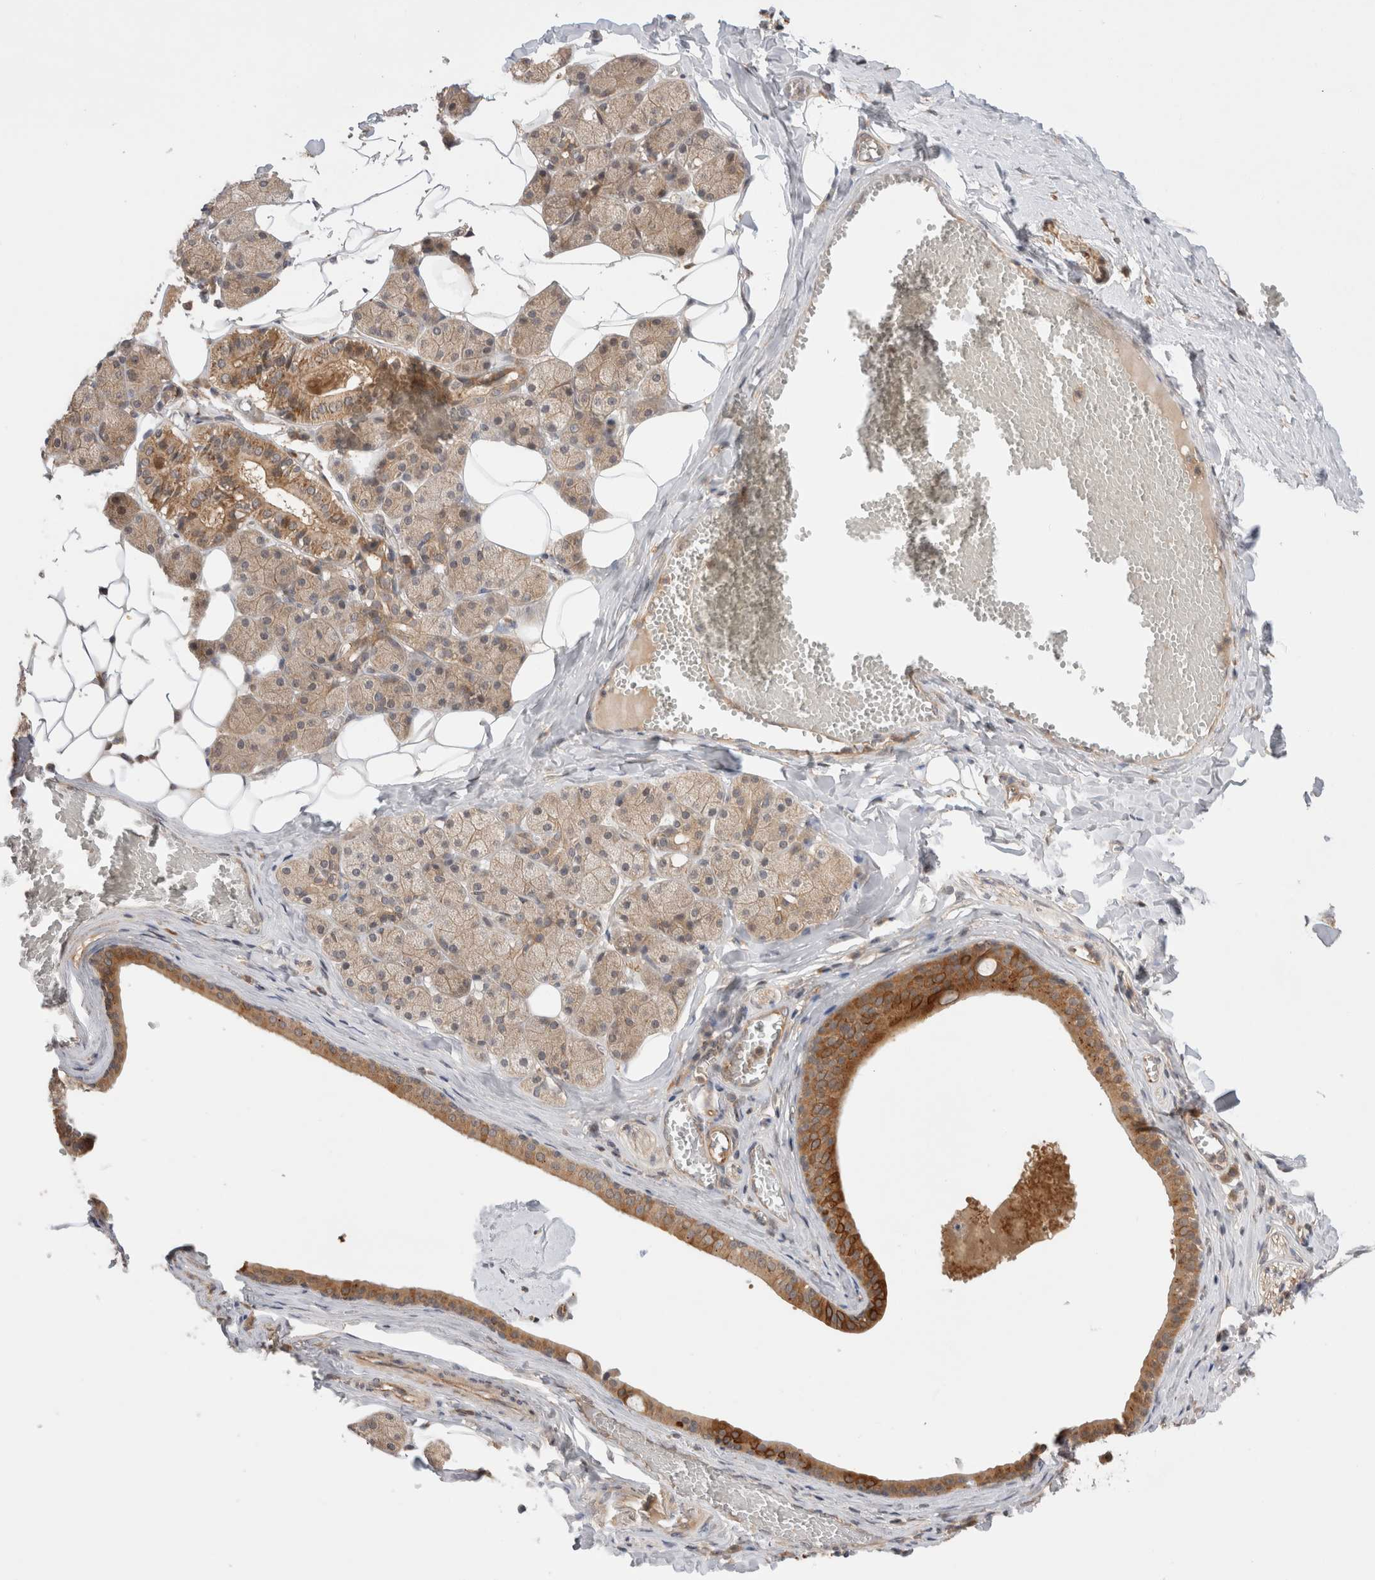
{"staining": {"intensity": "moderate", "quantity": ">75%", "location": "cytoplasmic/membranous"}, "tissue": "salivary gland", "cell_type": "Glandular cells", "image_type": "normal", "snomed": [{"axis": "morphology", "description": "Normal tissue, NOS"}, {"axis": "topography", "description": "Salivary gland"}], "caption": "High-magnification brightfield microscopy of benign salivary gland stained with DAB (3,3'-diaminobenzidine) (brown) and counterstained with hematoxylin (blue). glandular cells exhibit moderate cytoplasmic/membranous expression is seen in approximately>75% of cells.", "gene": "VPS28", "patient": {"sex": "female", "age": 33}}